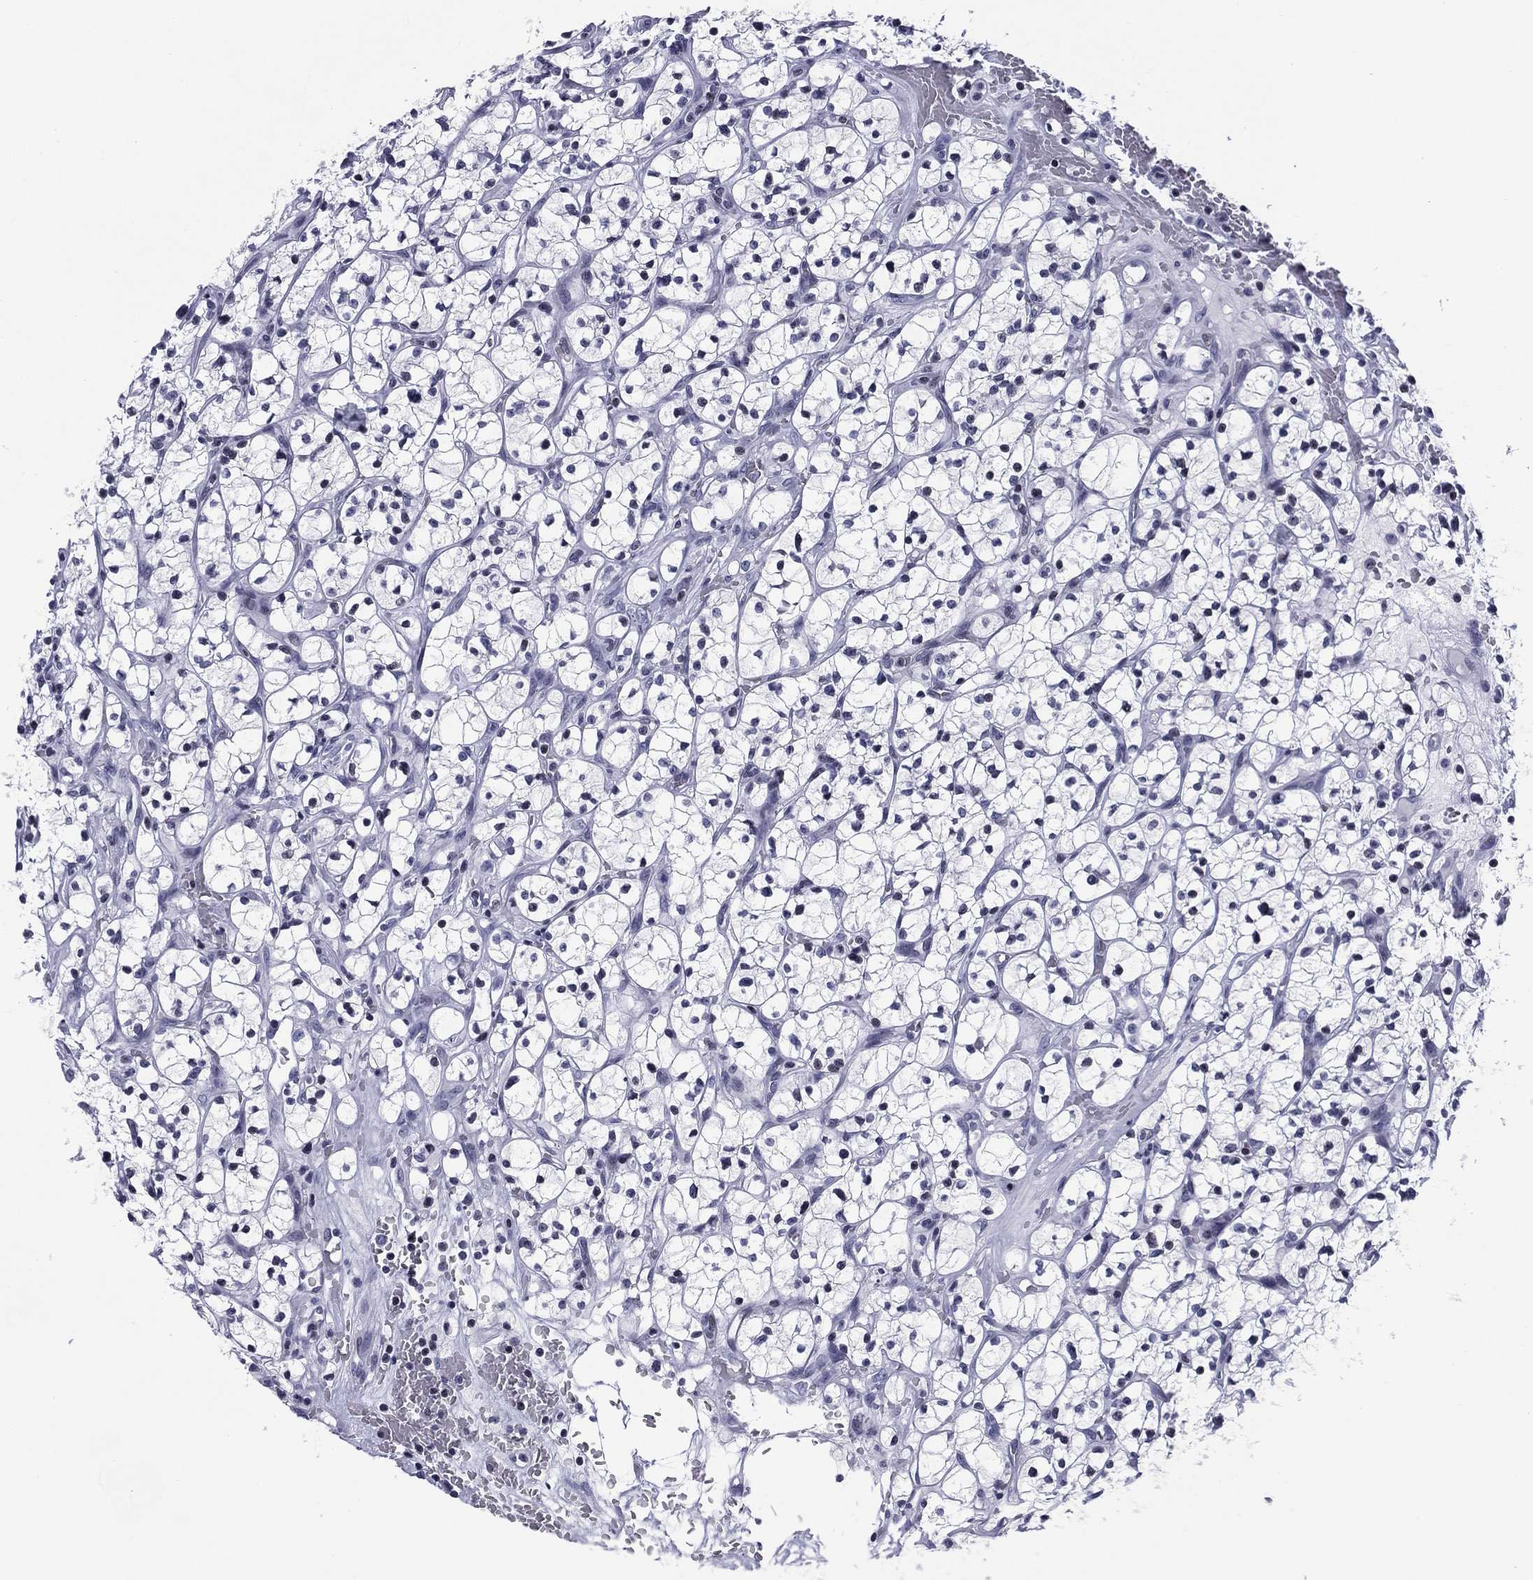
{"staining": {"intensity": "negative", "quantity": "none", "location": "none"}, "tissue": "renal cancer", "cell_type": "Tumor cells", "image_type": "cancer", "snomed": [{"axis": "morphology", "description": "Adenocarcinoma, NOS"}, {"axis": "topography", "description": "Kidney"}], "caption": "High power microscopy image of an immunohistochemistry image of renal cancer, revealing no significant expression in tumor cells.", "gene": "CCDC144A", "patient": {"sex": "female", "age": 64}}